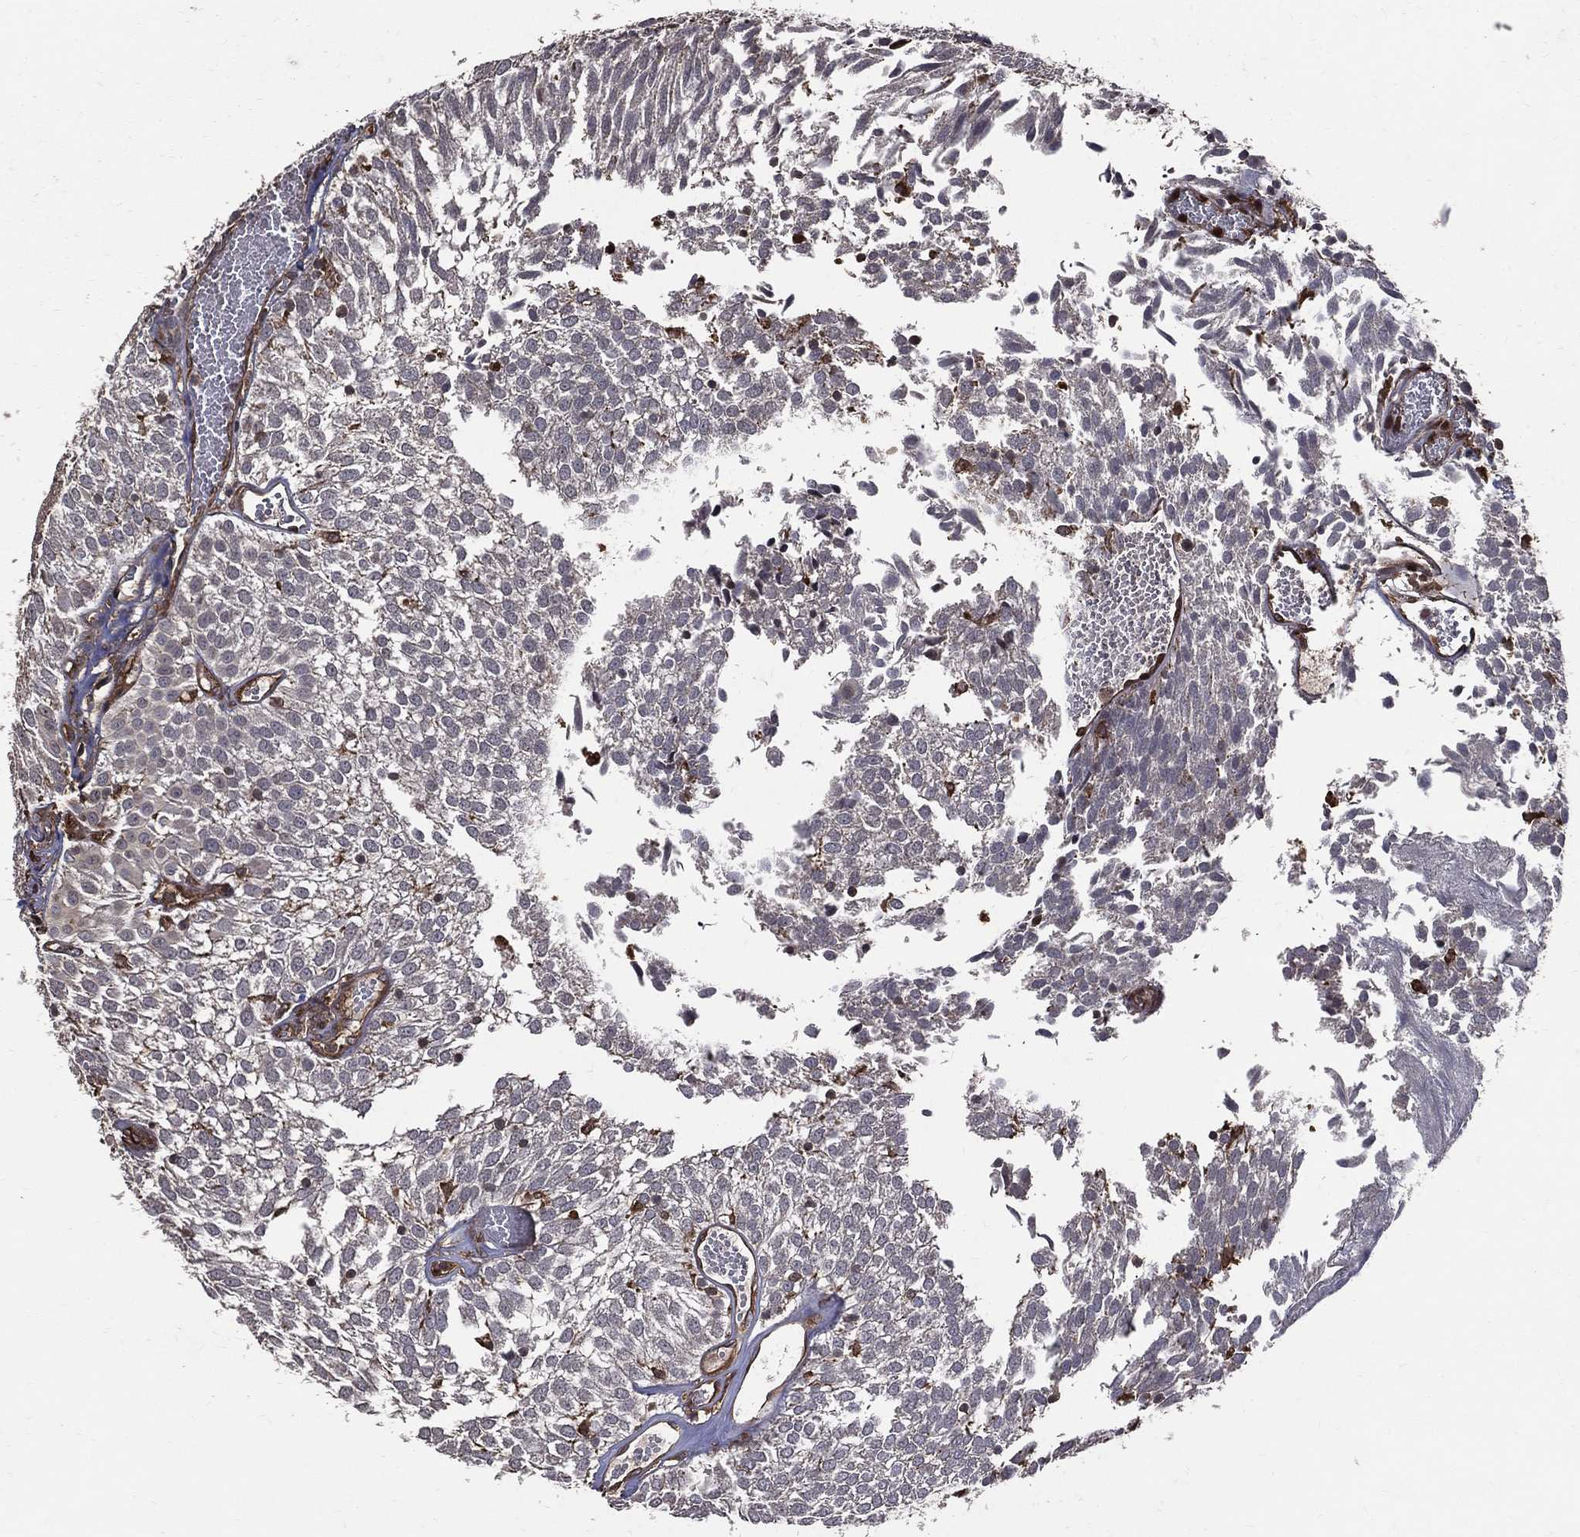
{"staining": {"intensity": "negative", "quantity": "none", "location": "none"}, "tissue": "urothelial cancer", "cell_type": "Tumor cells", "image_type": "cancer", "snomed": [{"axis": "morphology", "description": "Urothelial carcinoma, Low grade"}, {"axis": "topography", "description": "Urinary bladder"}], "caption": "DAB immunohistochemical staining of human urothelial cancer reveals no significant staining in tumor cells.", "gene": "DPYSL2", "patient": {"sex": "male", "age": 52}}